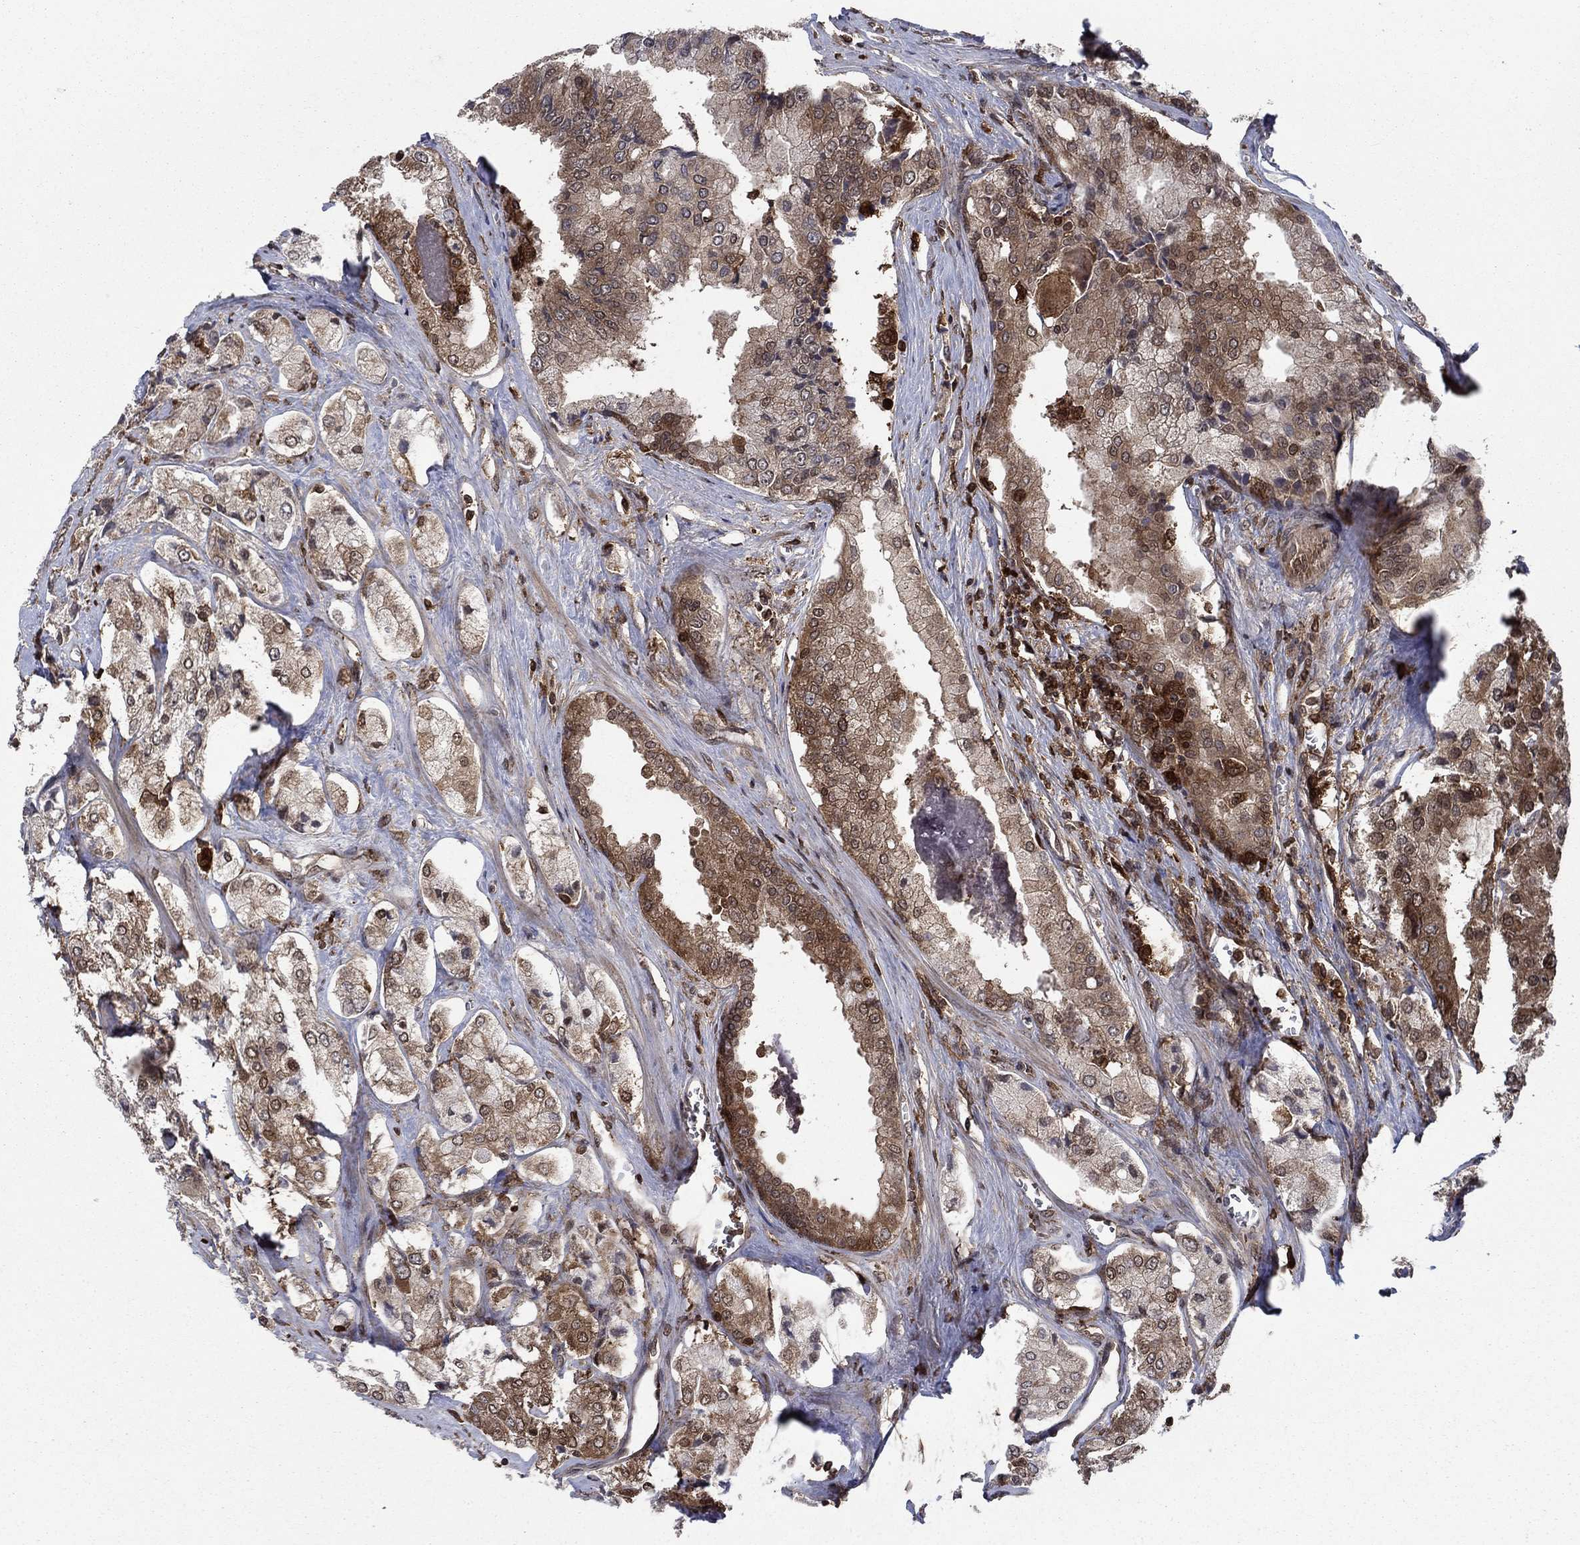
{"staining": {"intensity": "moderate", "quantity": "25%-75%", "location": "cytoplasmic/membranous"}, "tissue": "prostate cancer", "cell_type": "Tumor cells", "image_type": "cancer", "snomed": [{"axis": "morphology", "description": "Adenocarcinoma, NOS"}, {"axis": "topography", "description": "Prostate and seminal vesicle, NOS"}, {"axis": "topography", "description": "Prostate"}], "caption": "IHC histopathology image of prostate adenocarcinoma stained for a protein (brown), which reveals medium levels of moderate cytoplasmic/membranous positivity in approximately 25%-75% of tumor cells.", "gene": "CACYBP", "patient": {"sex": "male", "age": 67}}